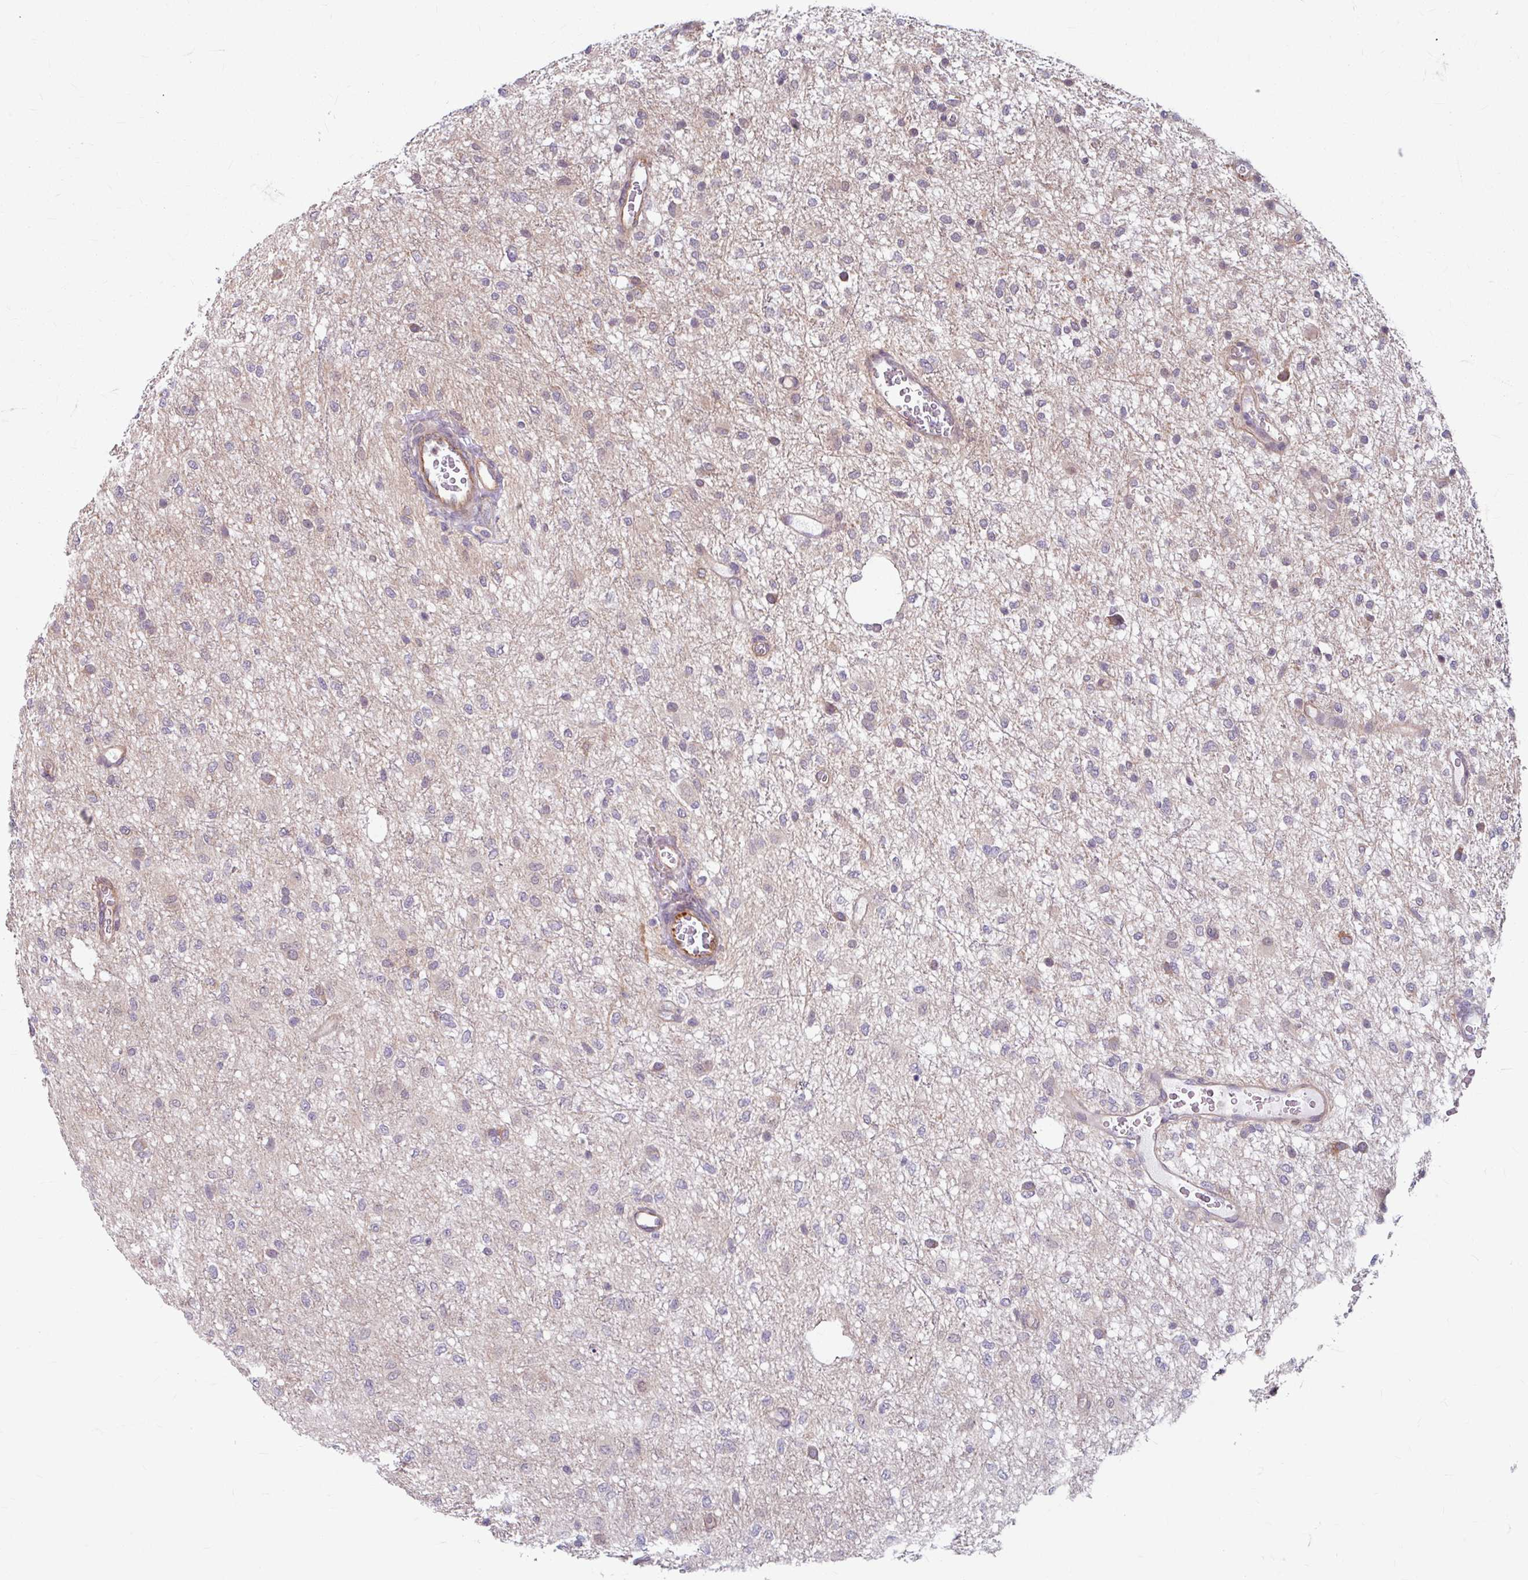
{"staining": {"intensity": "negative", "quantity": "none", "location": "none"}, "tissue": "glioma", "cell_type": "Tumor cells", "image_type": "cancer", "snomed": [{"axis": "morphology", "description": "Glioma, malignant, Low grade"}, {"axis": "topography", "description": "Cerebellum"}], "caption": "Immunohistochemistry histopathology image of human low-grade glioma (malignant) stained for a protein (brown), which exhibits no expression in tumor cells. (Immunohistochemistry, brightfield microscopy, high magnification).", "gene": "DAAM2", "patient": {"sex": "female", "age": 5}}